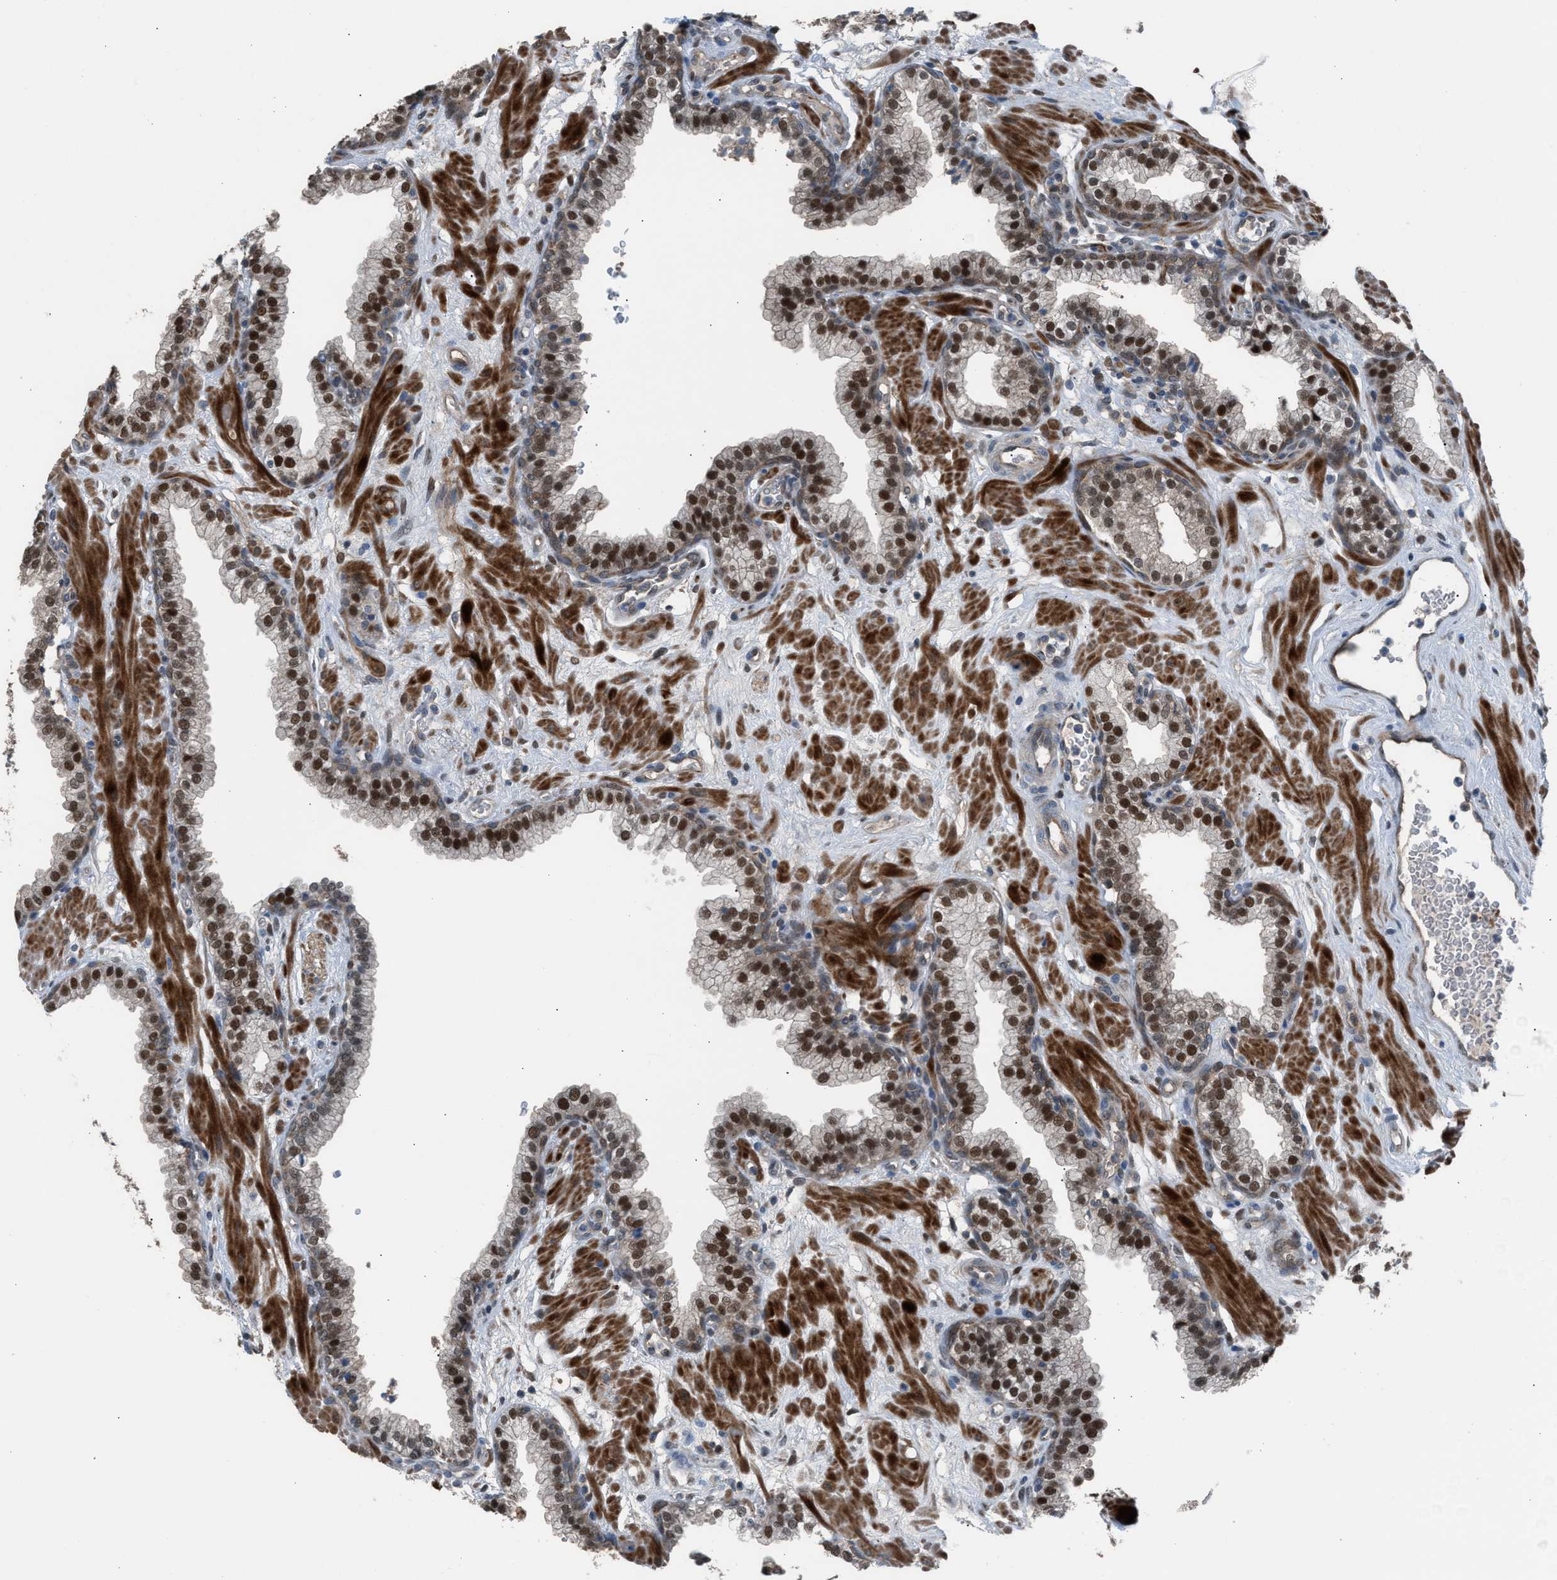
{"staining": {"intensity": "moderate", "quantity": ">75%", "location": "nuclear"}, "tissue": "prostate", "cell_type": "Glandular cells", "image_type": "normal", "snomed": [{"axis": "morphology", "description": "Normal tissue, NOS"}, {"axis": "morphology", "description": "Urothelial carcinoma, Low grade"}, {"axis": "topography", "description": "Urinary bladder"}, {"axis": "topography", "description": "Prostate"}], "caption": "Immunohistochemistry (IHC) micrograph of unremarkable prostate: prostate stained using immunohistochemistry (IHC) demonstrates medium levels of moderate protein expression localized specifically in the nuclear of glandular cells, appearing as a nuclear brown color.", "gene": "CRTC1", "patient": {"sex": "male", "age": 60}}